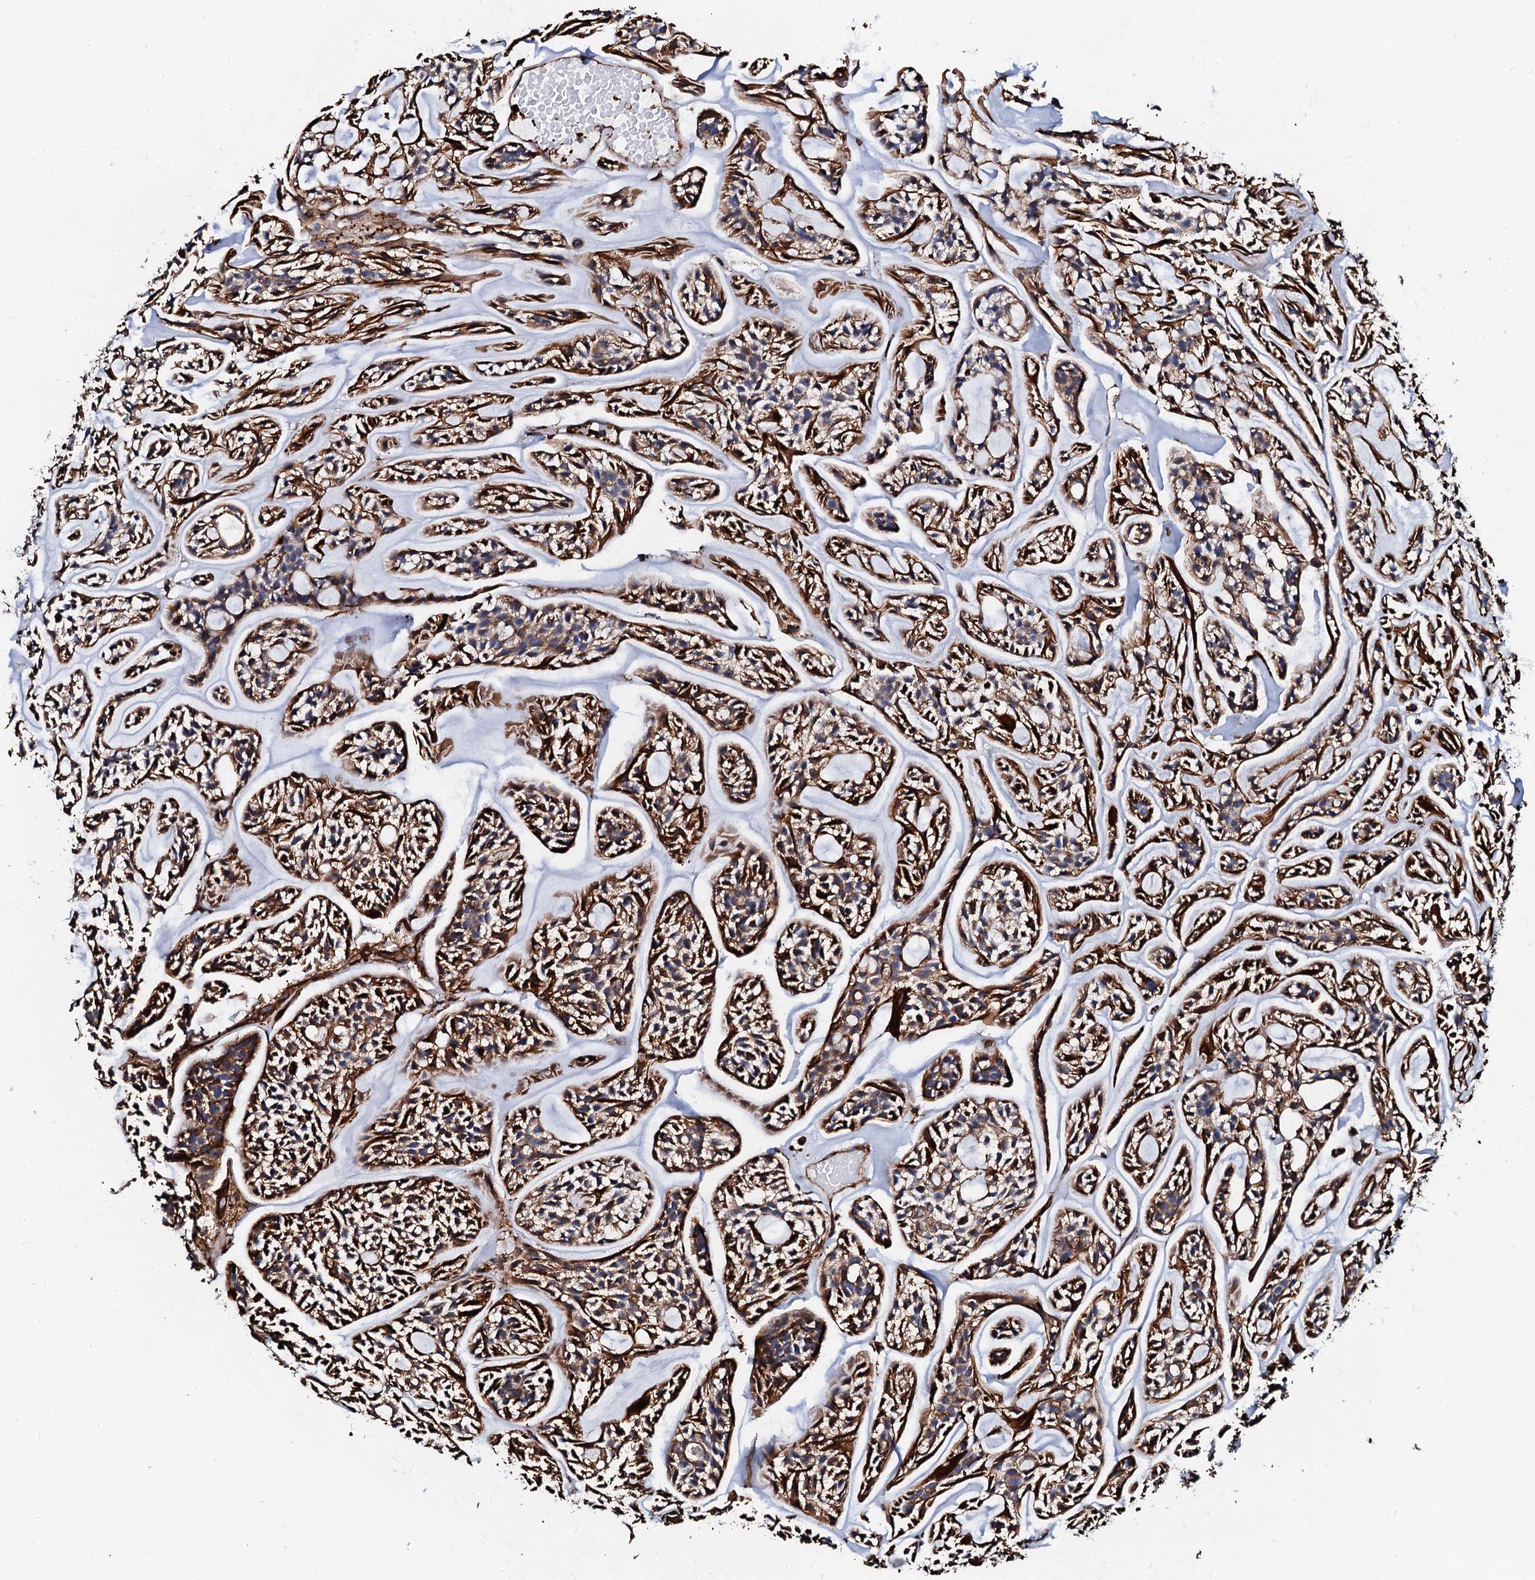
{"staining": {"intensity": "strong", "quantity": "25%-75%", "location": "cytoplasmic/membranous"}, "tissue": "head and neck cancer", "cell_type": "Tumor cells", "image_type": "cancer", "snomed": [{"axis": "morphology", "description": "Adenocarcinoma, NOS"}, {"axis": "topography", "description": "Salivary gland"}, {"axis": "topography", "description": "Head-Neck"}], "caption": "Immunohistochemistry image of neoplastic tissue: human head and neck adenocarcinoma stained using immunohistochemistry exhibits high levels of strong protein expression localized specifically in the cytoplasmic/membranous of tumor cells, appearing as a cytoplasmic/membranous brown color.", "gene": "INTS10", "patient": {"sex": "male", "age": 55}}